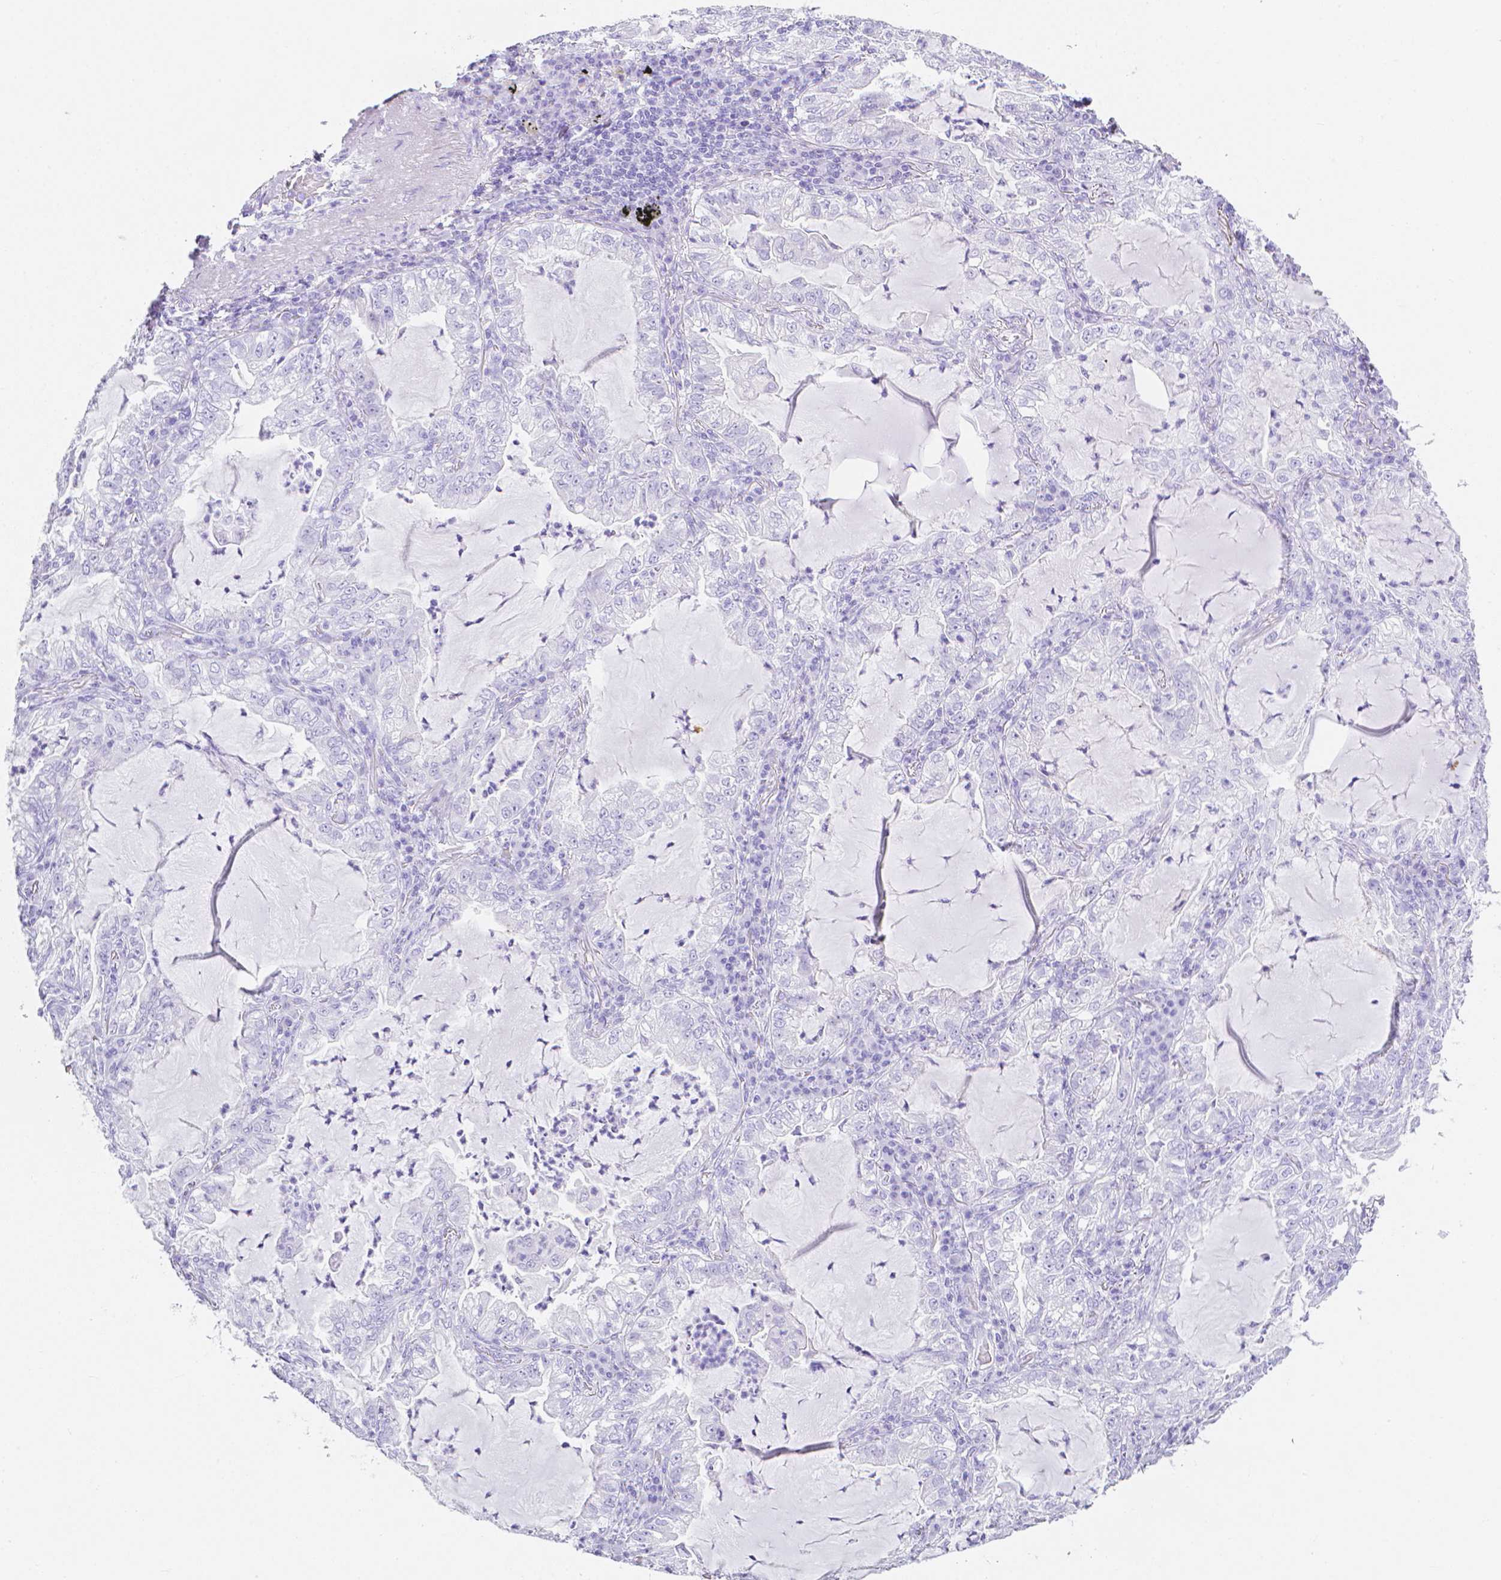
{"staining": {"intensity": "negative", "quantity": "none", "location": "none"}, "tissue": "lung cancer", "cell_type": "Tumor cells", "image_type": "cancer", "snomed": [{"axis": "morphology", "description": "Adenocarcinoma, NOS"}, {"axis": "topography", "description": "Lung"}], "caption": "IHC histopathology image of neoplastic tissue: adenocarcinoma (lung) stained with DAB exhibits no significant protein staining in tumor cells.", "gene": "LGALS4", "patient": {"sex": "female", "age": 73}}